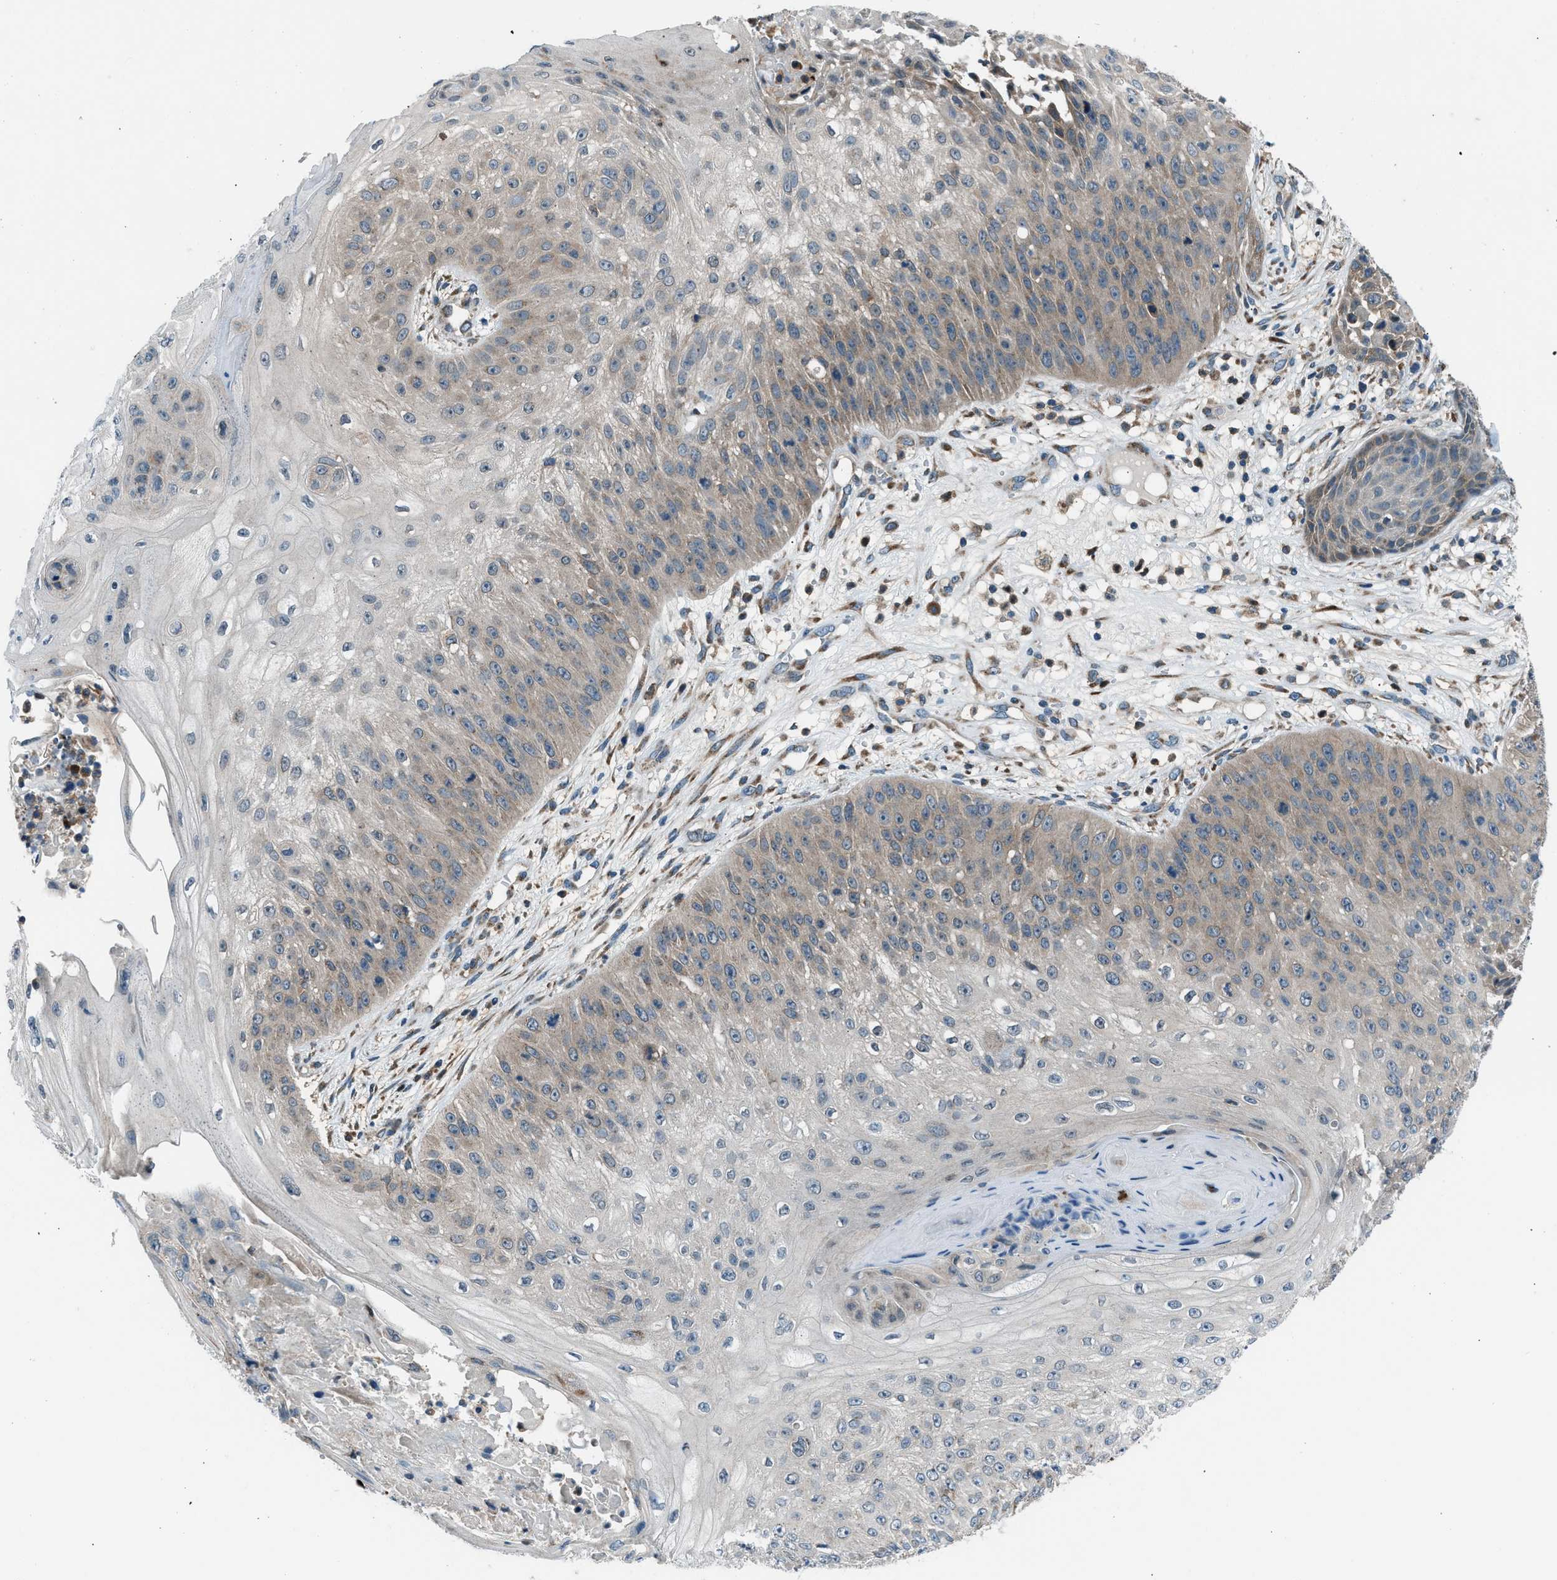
{"staining": {"intensity": "weak", "quantity": "25%-75%", "location": "cytoplasmic/membranous"}, "tissue": "skin cancer", "cell_type": "Tumor cells", "image_type": "cancer", "snomed": [{"axis": "morphology", "description": "Squamous cell carcinoma, NOS"}, {"axis": "topography", "description": "Skin"}], "caption": "Squamous cell carcinoma (skin) stained with DAB immunohistochemistry (IHC) reveals low levels of weak cytoplasmic/membranous staining in approximately 25%-75% of tumor cells.", "gene": "EDARADD", "patient": {"sex": "female", "age": 80}}